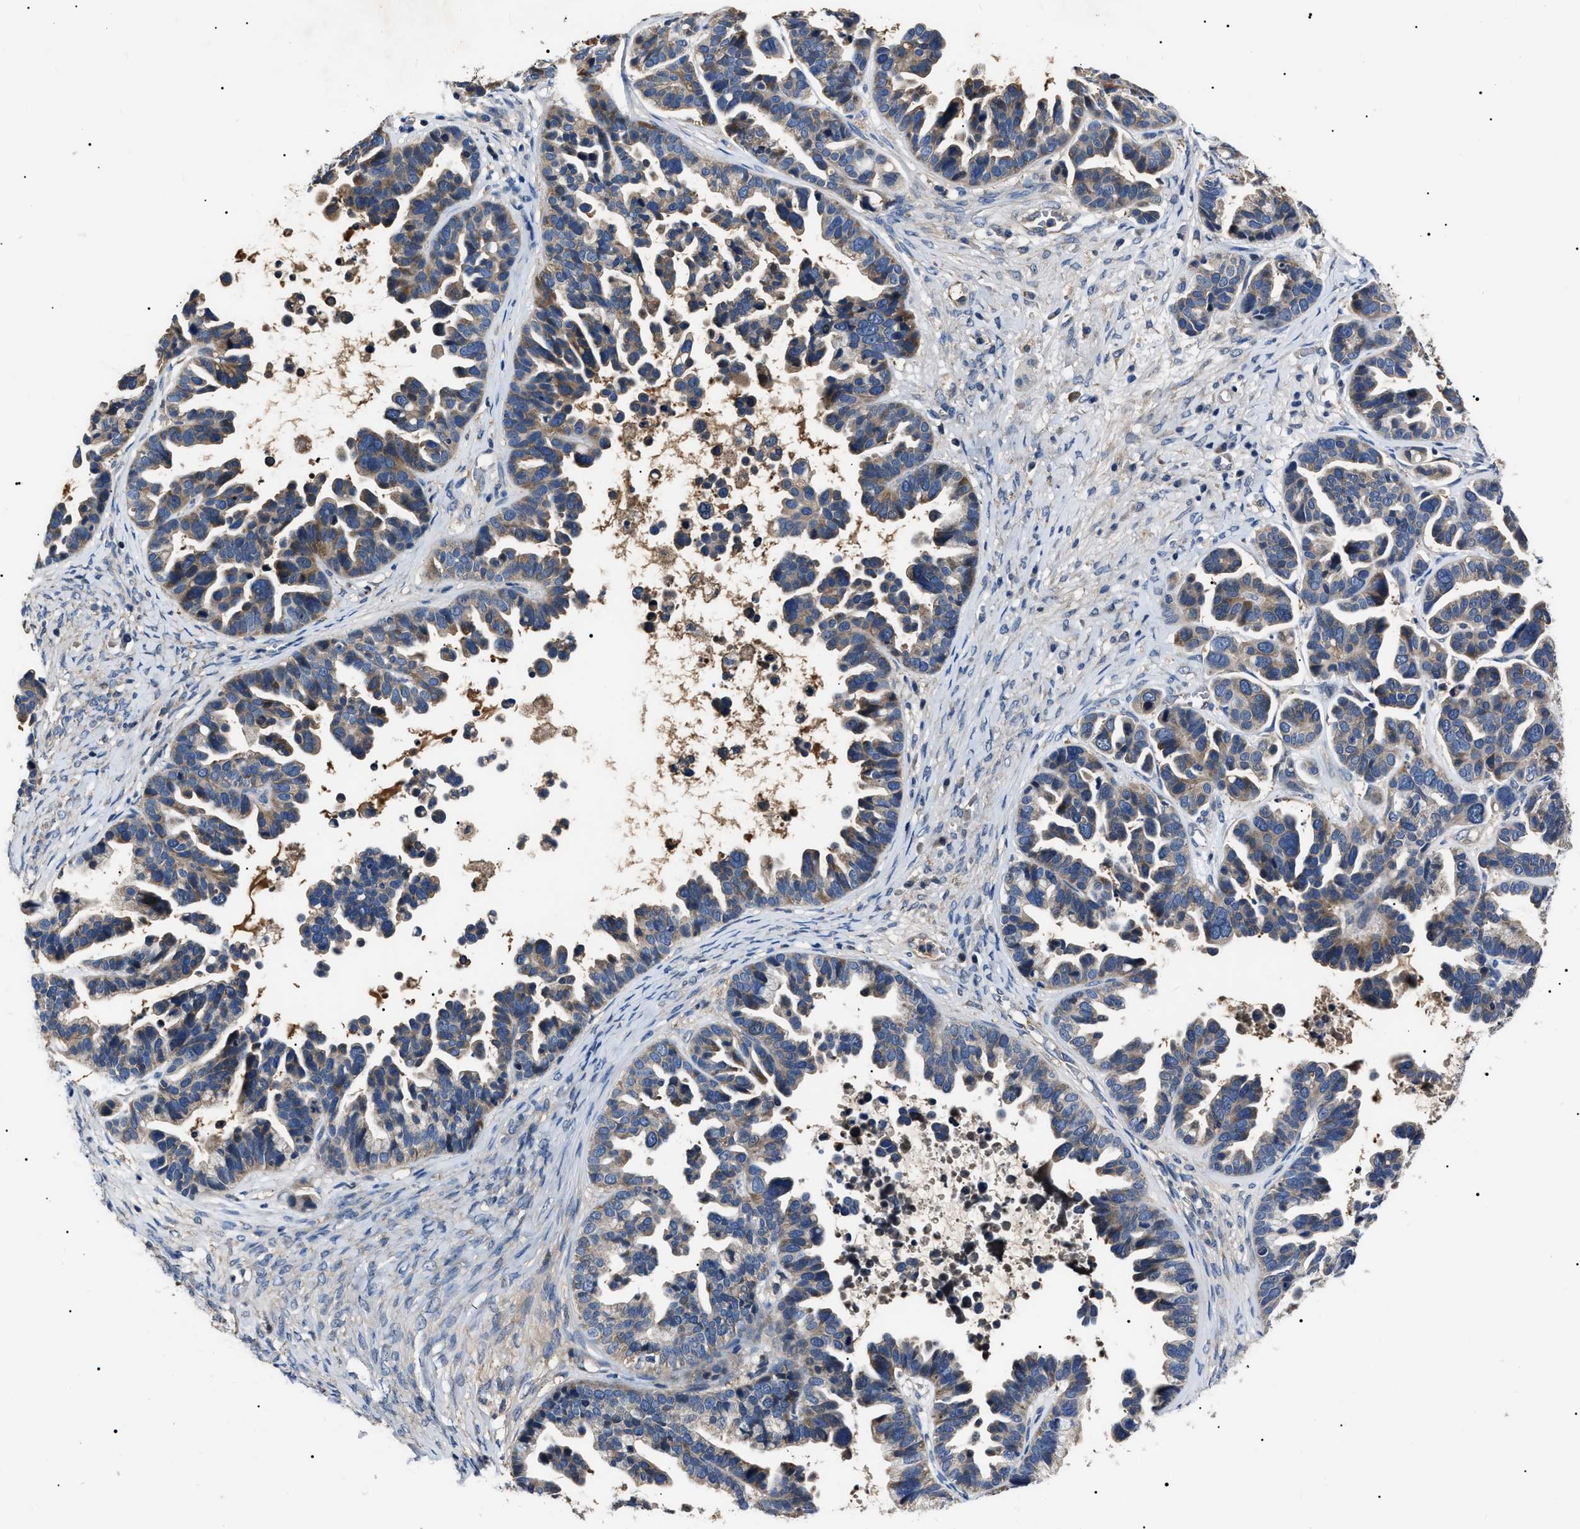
{"staining": {"intensity": "weak", "quantity": "25%-75%", "location": "cytoplasmic/membranous"}, "tissue": "ovarian cancer", "cell_type": "Tumor cells", "image_type": "cancer", "snomed": [{"axis": "morphology", "description": "Cystadenocarcinoma, serous, NOS"}, {"axis": "topography", "description": "Ovary"}], "caption": "Immunohistochemical staining of ovarian cancer (serous cystadenocarcinoma) exhibits weak cytoplasmic/membranous protein expression in about 25%-75% of tumor cells.", "gene": "IFT81", "patient": {"sex": "female", "age": 56}}